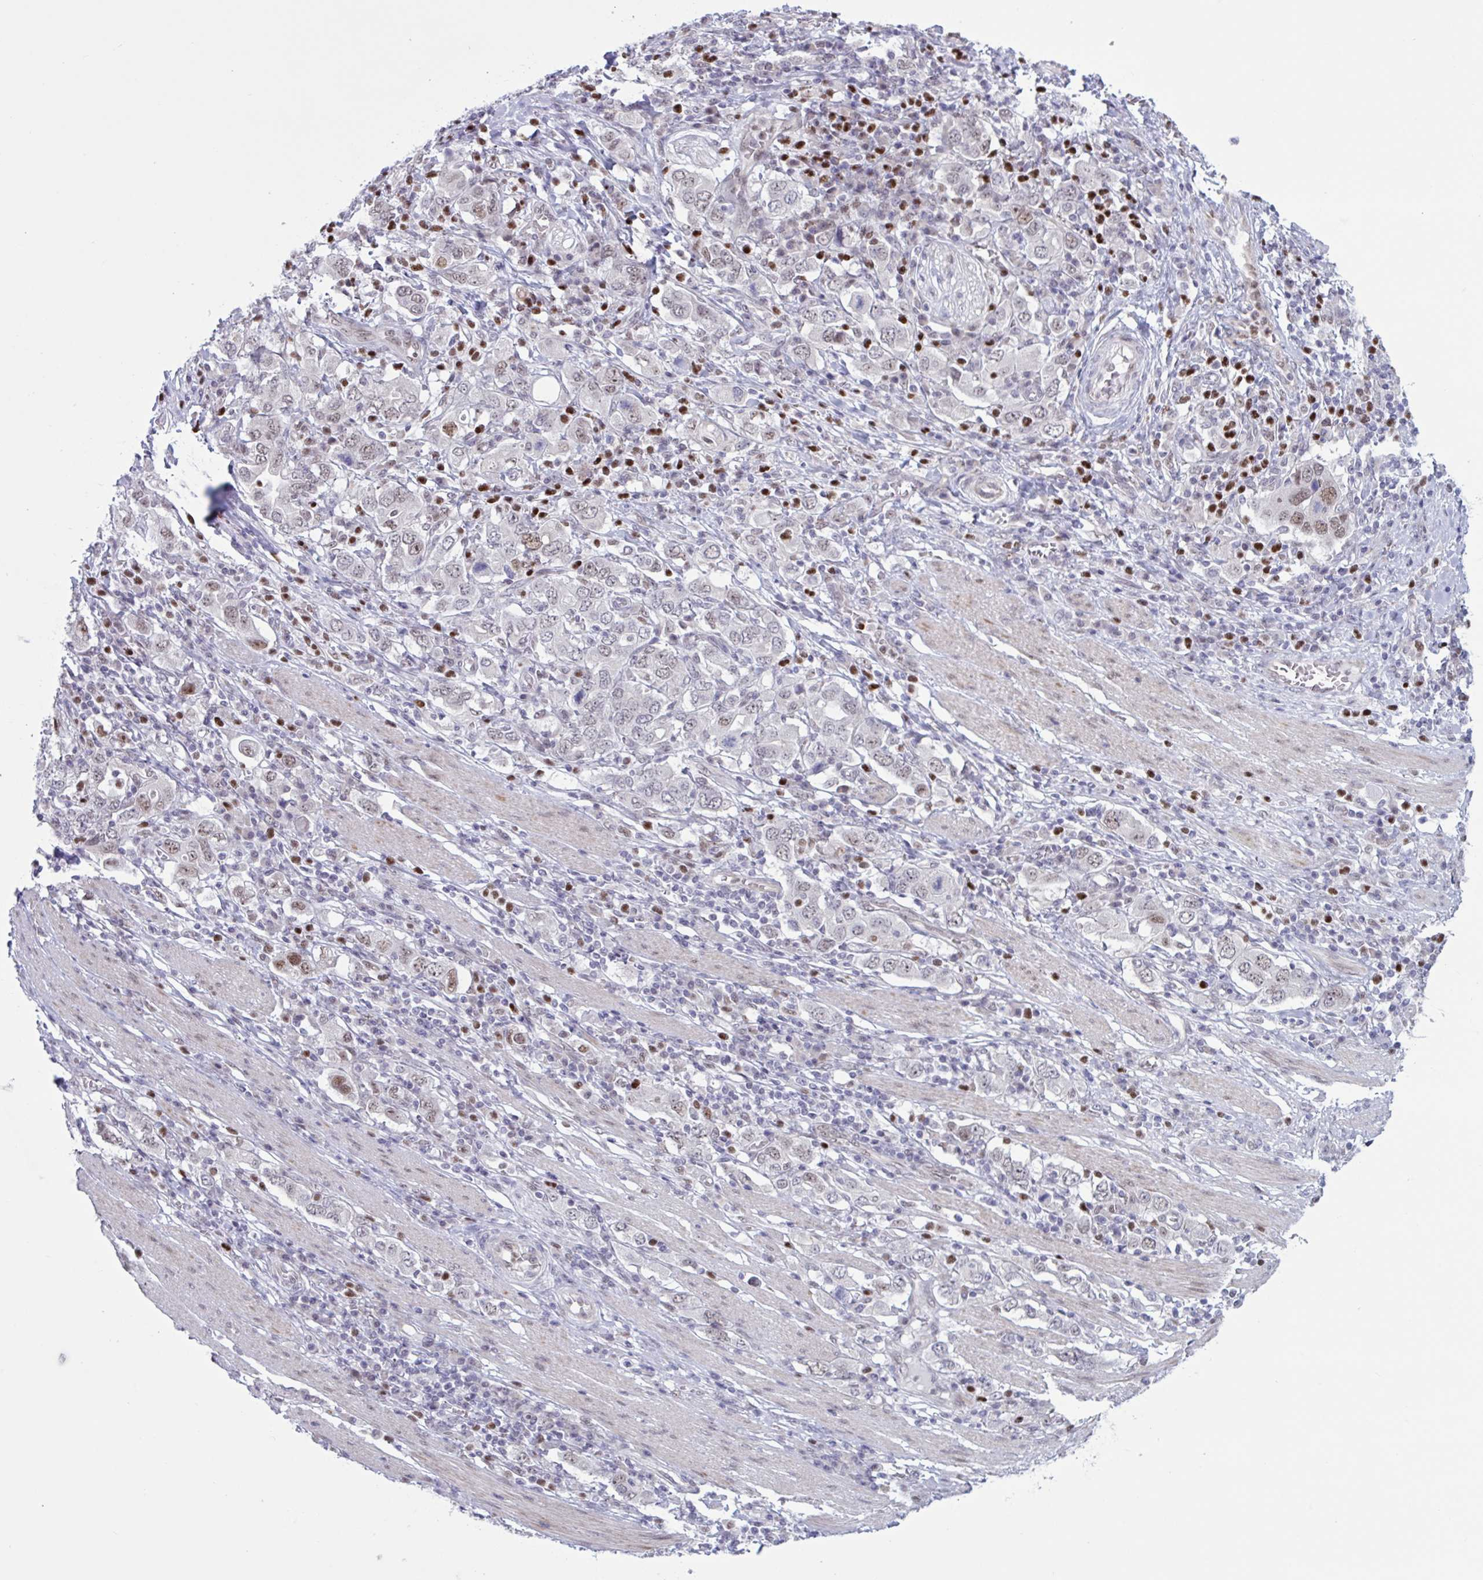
{"staining": {"intensity": "weak", "quantity": "25%-75%", "location": "nuclear"}, "tissue": "stomach cancer", "cell_type": "Tumor cells", "image_type": "cancer", "snomed": [{"axis": "morphology", "description": "Adenocarcinoma, NOS"}, {"axis": "topography", "description": "Stomach, upper"}, {"axis": "topography", "description": "Stomach"}], "caption": "Immunohistochemical staining of stomach adenocarcinoma demonstrates low levels of weak nuclear expression in approximately 25%-75% of tumor cells.", "gene": "PRMT6", "patient": {"sex": "male", "age": 62}}